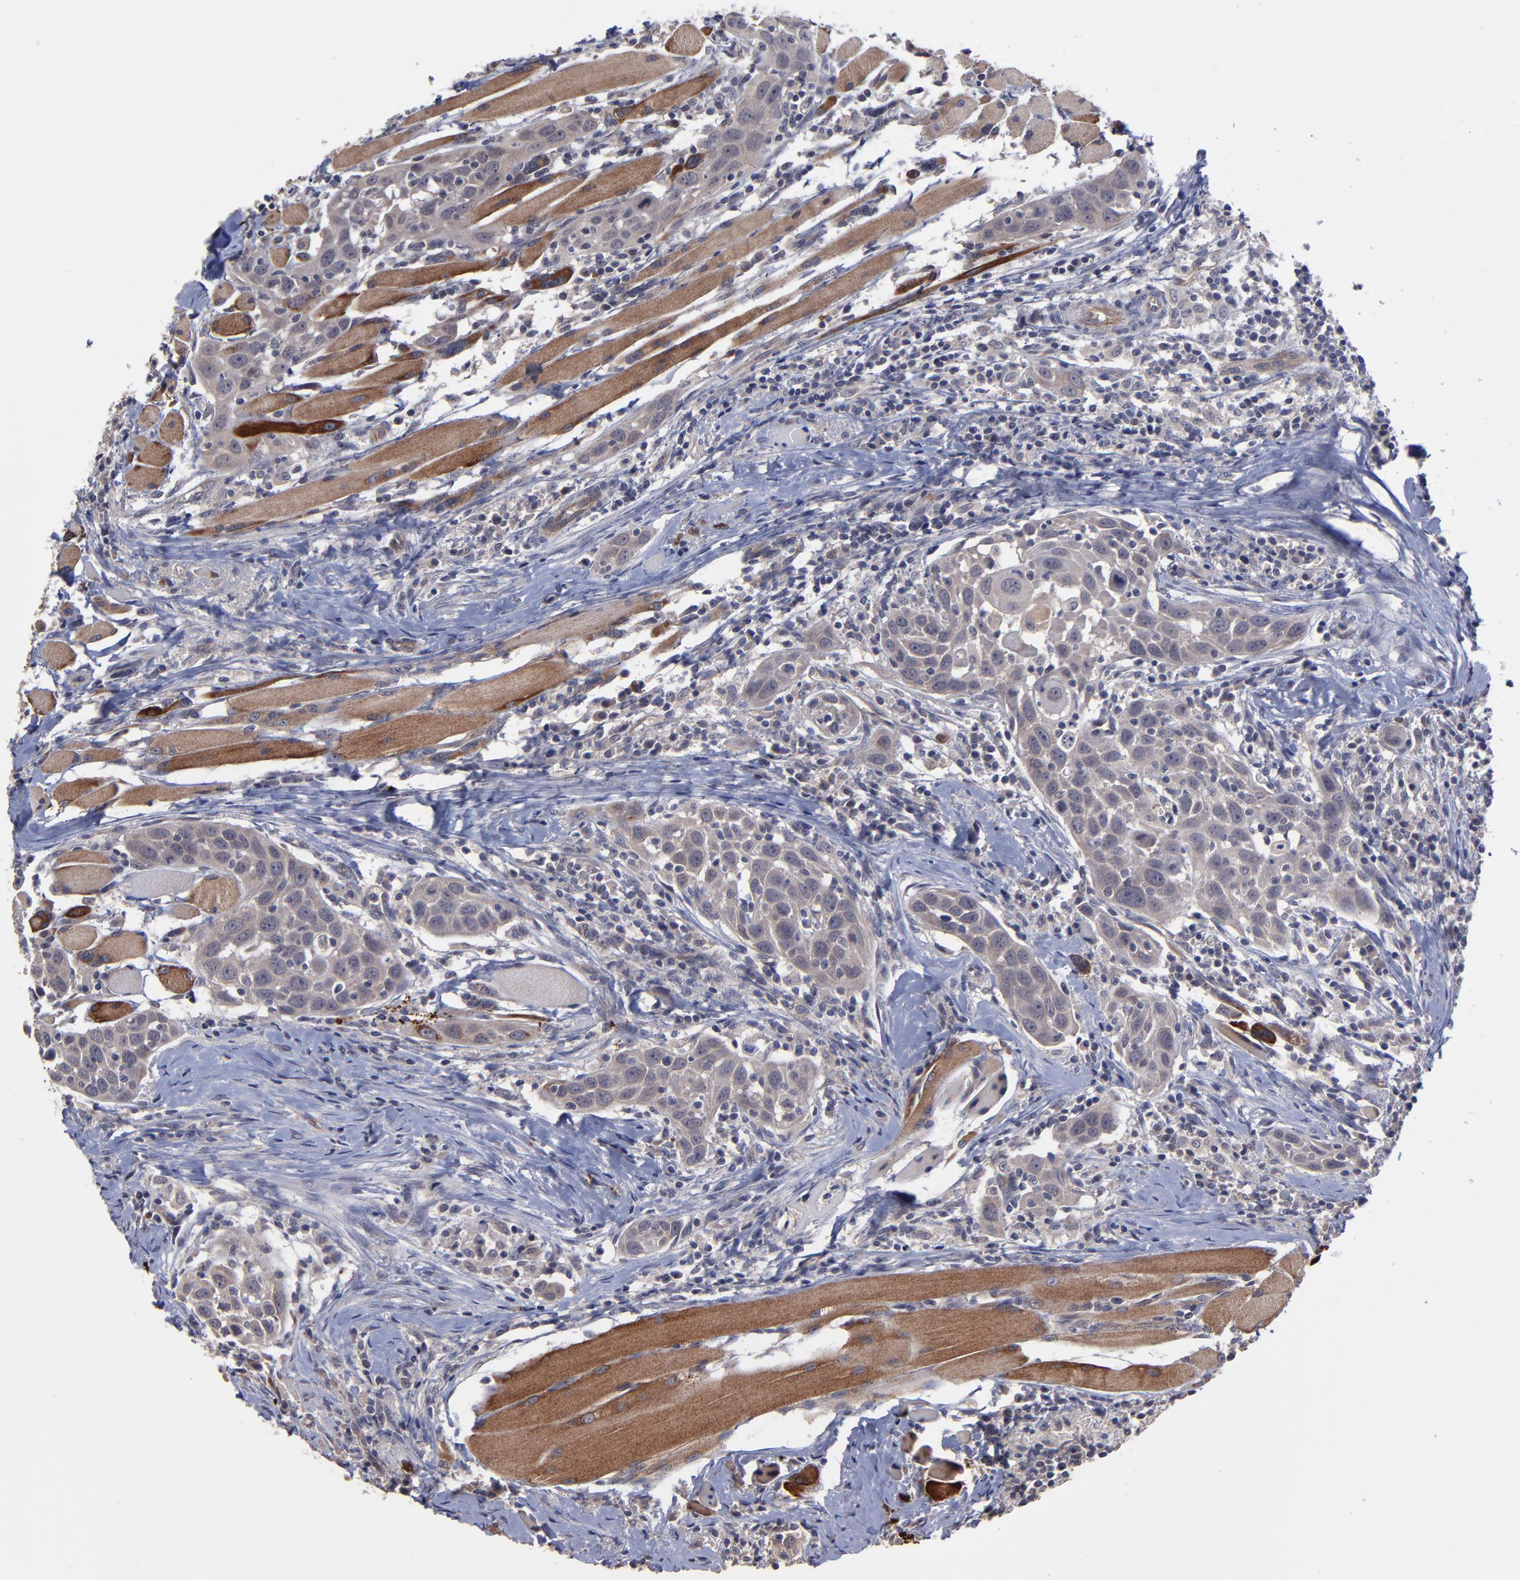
{"staining": {"intensity": "weak", "quantity": "<25%", "location": "cytoplasmic/membranous"}, "tissue": "head and neck cancer", "cell_type": "Tumor cells", "image_type": "cancer", "snomed": [{"axis": "morphology", "description": "Squamous cell carcinoma, NOS"}, {"axis": "topography", "description": "Oral tissue"}, {"axis": "topography", "description": "Head-Neck"}], "caption": "Immunohistochemistry image of neoplastic tissue: human head and neck cancer stained with DAB (3,3'-diaminobenzidine) displays no significant protein positivity in tumor cells.", "gene": "ZNF780B", "patient": {"sex": "female", "age": 50}}